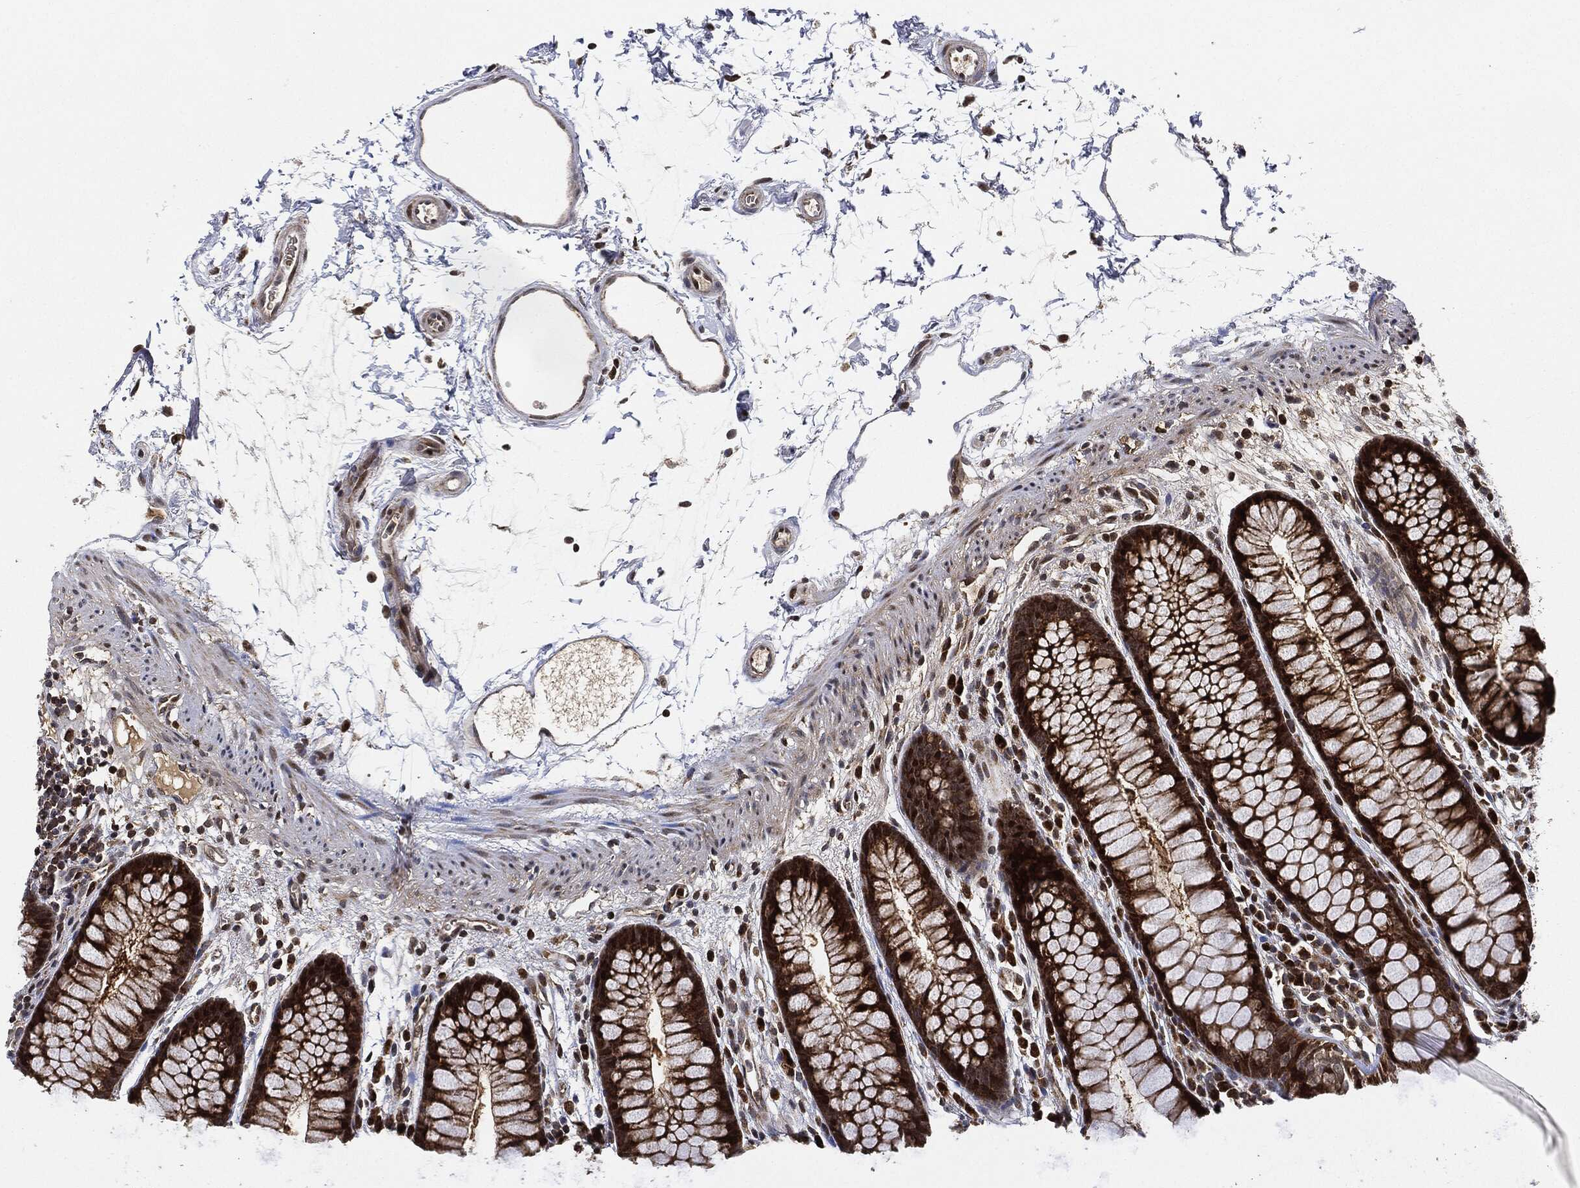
{"staining": {"intensity": "weak", "quantity": "<25%", "location": "cytoplasmic/membranous"}, "tissue": "colon", "cell_type": "Endothelial cells", "image_type": "normal", "snomed": [{"axis": "morphology", "description": "Normal tissue, NOS"}, {"axis": "topography", "description": "Colon"}], "caption": "Immunohistochemistry (IHC) histopathology image of normal colon: human colon stained with DAB (3,3'-diaminobenzidine) displays no significant protein staining in endothelial cells.", "gene": "RNASEL", "patient": {"sex": "male", "age": 76}}